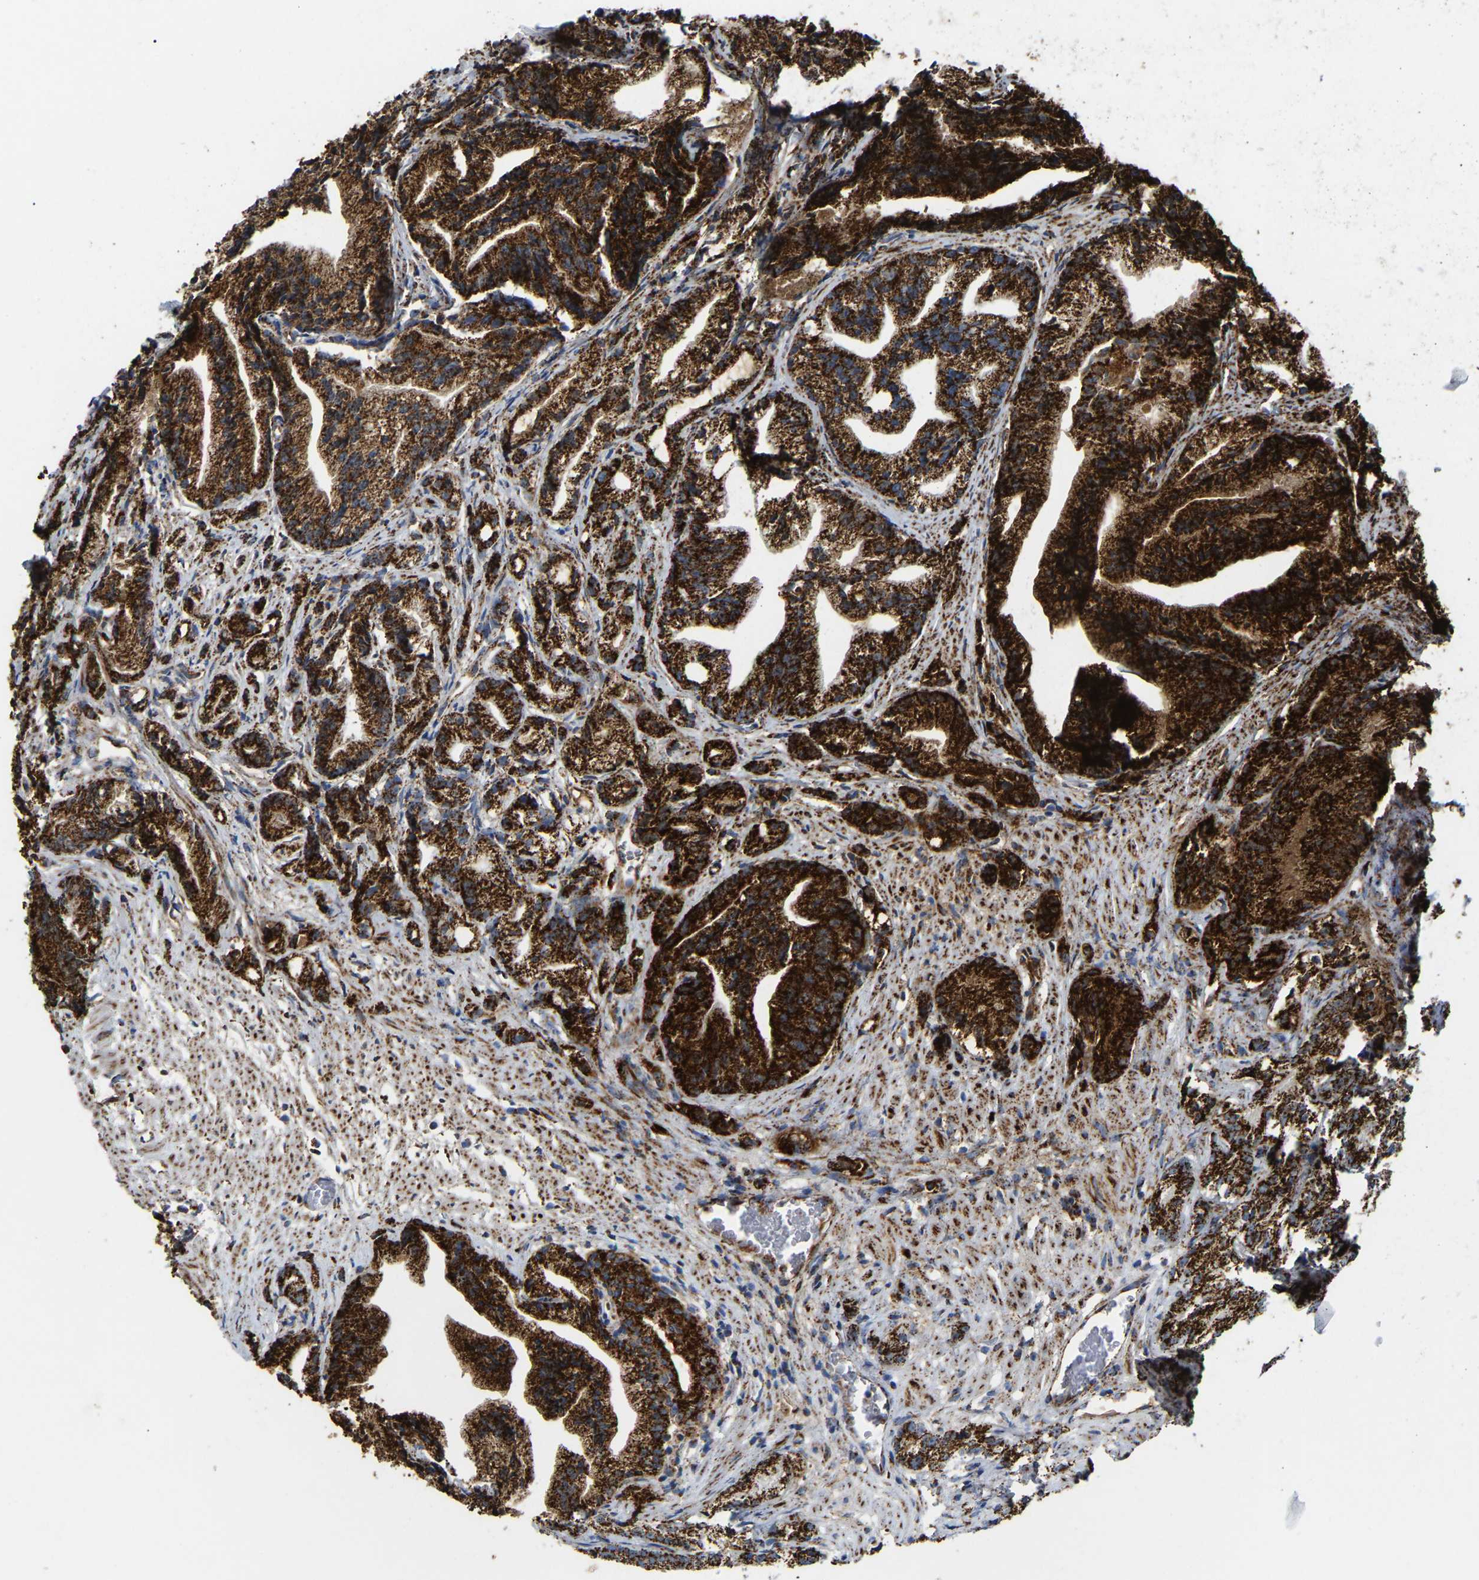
{"staining": {"intensity": "strong", "quantity": ">75%", "location": "cytoplasmic/membranous"}, "tissue": "prostate cancer", "cell_type": "Tumor cells", "image_type": "cancer", "snomed": [{"axis": "morphology", "description": "Adenocarcinoma, Low grade"}, {"axis": "topography", "description": "Prostate"}], "caption": "DAB immunohistochemical staining of prostate adenocarcinoma (low-grade) demonstrates strong cytoplasmic/membranous protein expression in approximately >75% of tumor cells.", "gene": "HIBADH", "patient": {"sex": "male", "age": 89}}